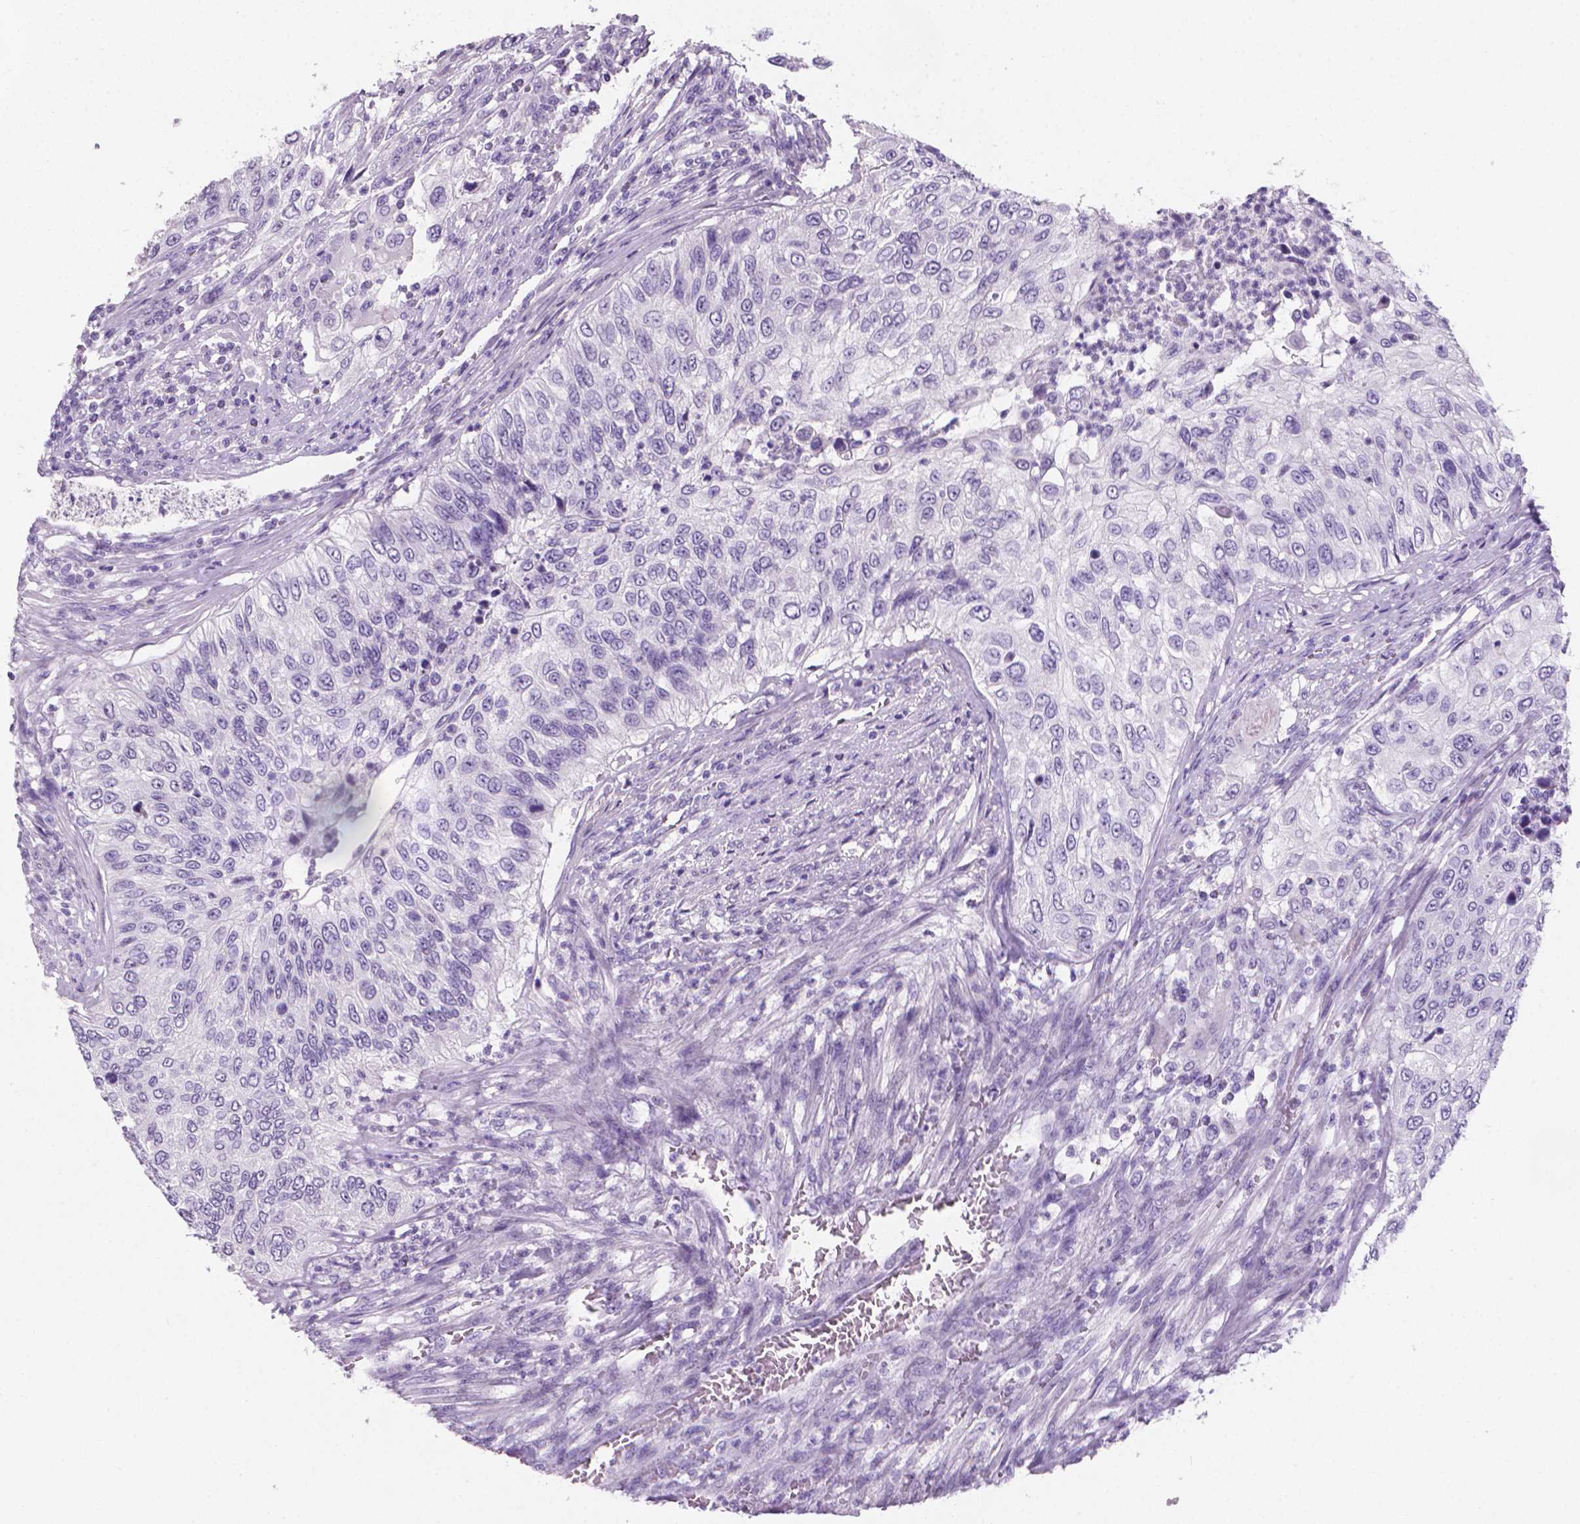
{"staining": {"intensity": "negative", "quantity": "none", "location": "none"}, "tissue": "urothelial cancer", "cell_type": "Tumor cells", "image_type": "cancer", "snomed": [{"axis": "morphology", "description": "Urothelial carcinoma, High grade"}, {"axis": "topography", "description": "Urinary bladder"}], "caption": "Immunohistochemical staining of human high-grade urothelial carcinoma demonstrates no significant positivity in tumor cells.", "gene": "XPNPEP2", "patient": {"sex": "female", "age": 60}}